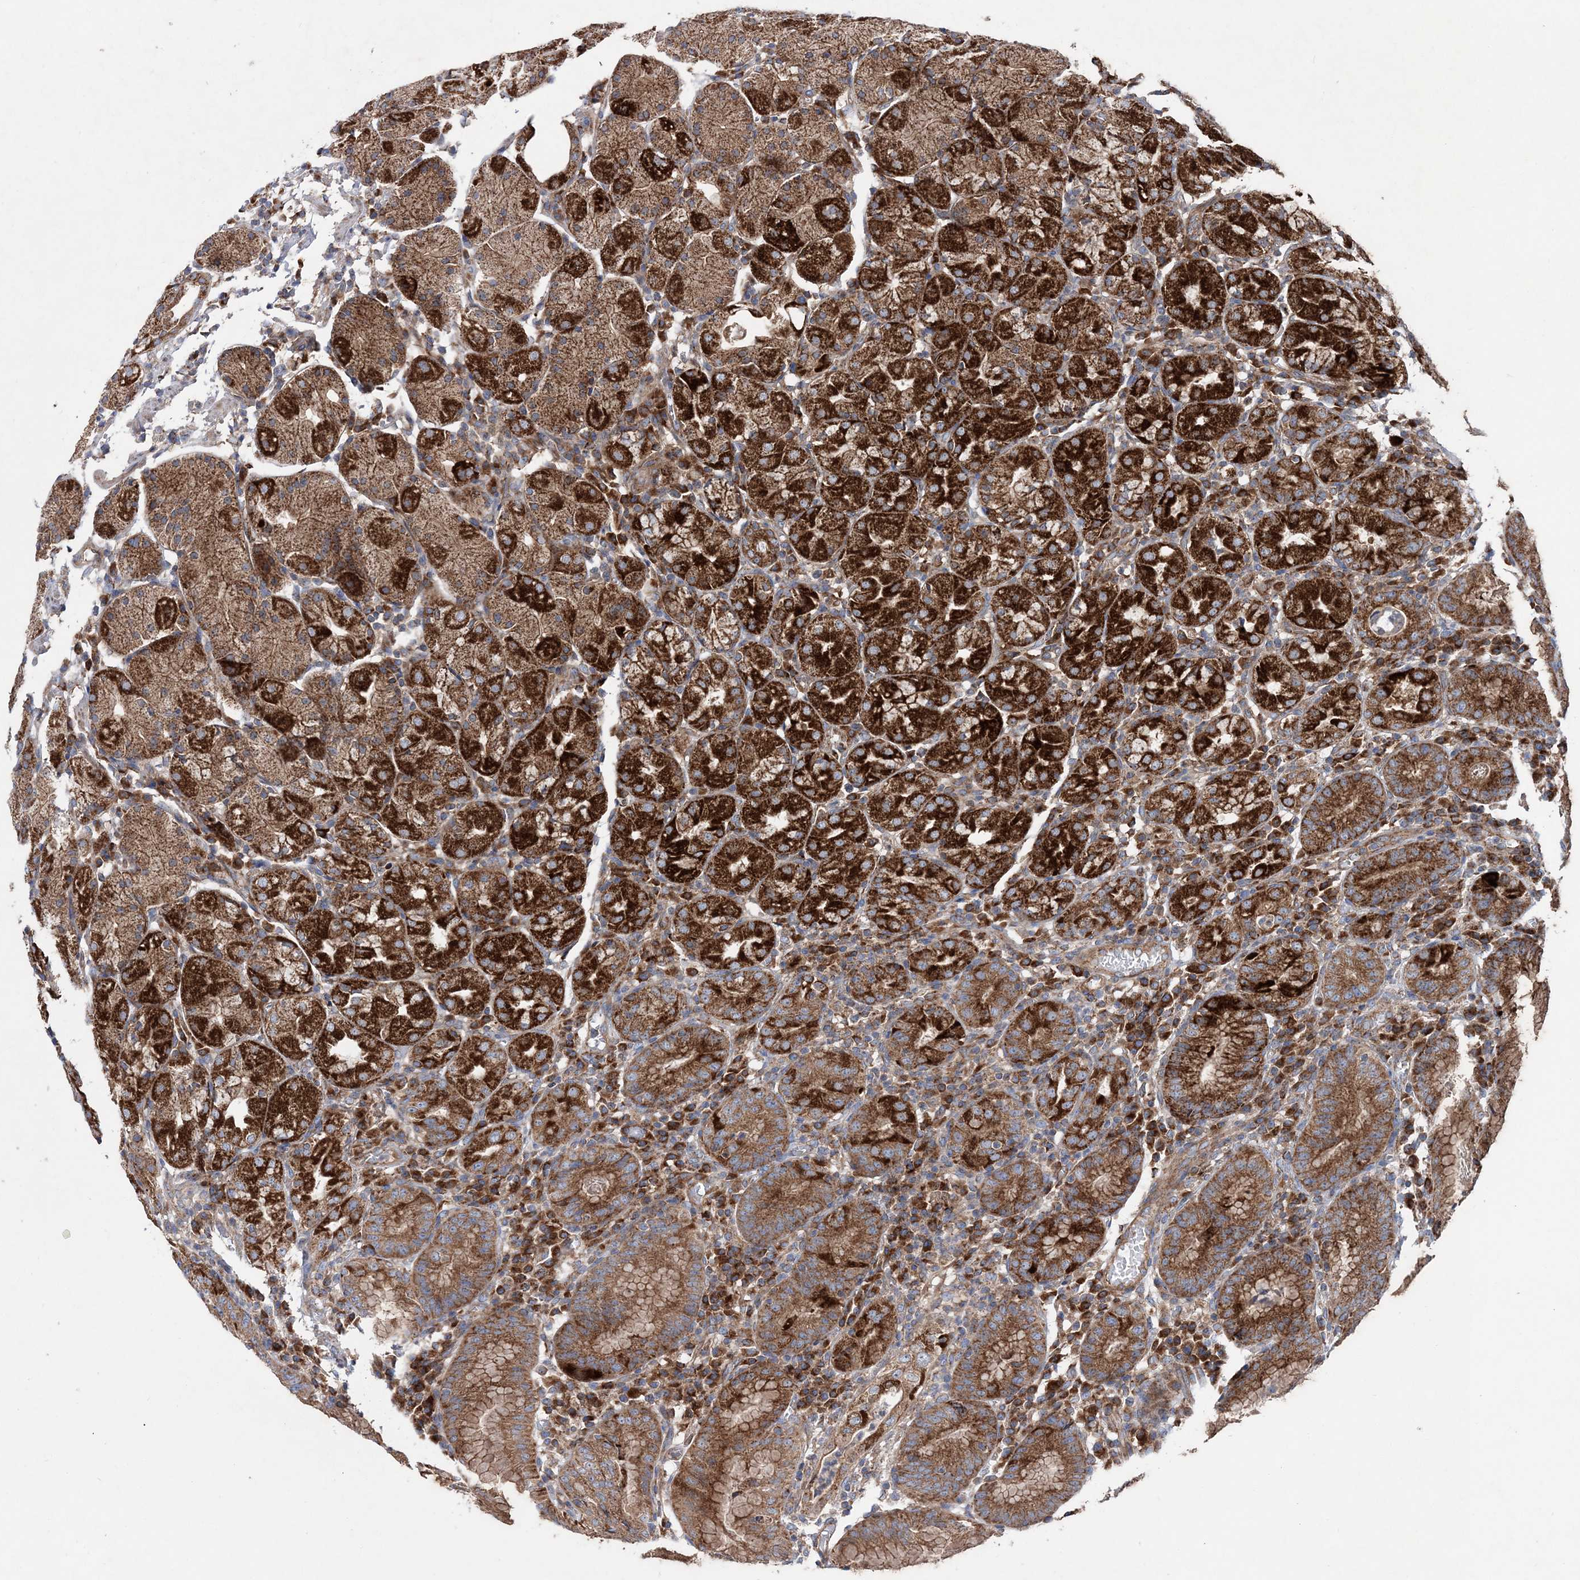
{"staining": {"intensity": "strong", "quantity": ">75%", "location": "cytoplasmic/membranous"}, "tissue": "stomach", "cell_type": "Glandular cells", "image_type": "normal", "snomed": [{"axis": "morphology", "description": "Normal tissue, NOS"}, {"axis": "topography", "description": "Stomach"}, {"axis": "topography", "description": "Stomach, lower"}], "caption": "Immunohistochemistry (IHC) (DAB (3,3'-diaminobenzidine)) staining of normal human stomach demonstrates strong cytoplasmic/membranous protein expression in about >75% of glandular cells.", "gene": "NGLY1", "patient": {"sex": "female", "age": 75}}